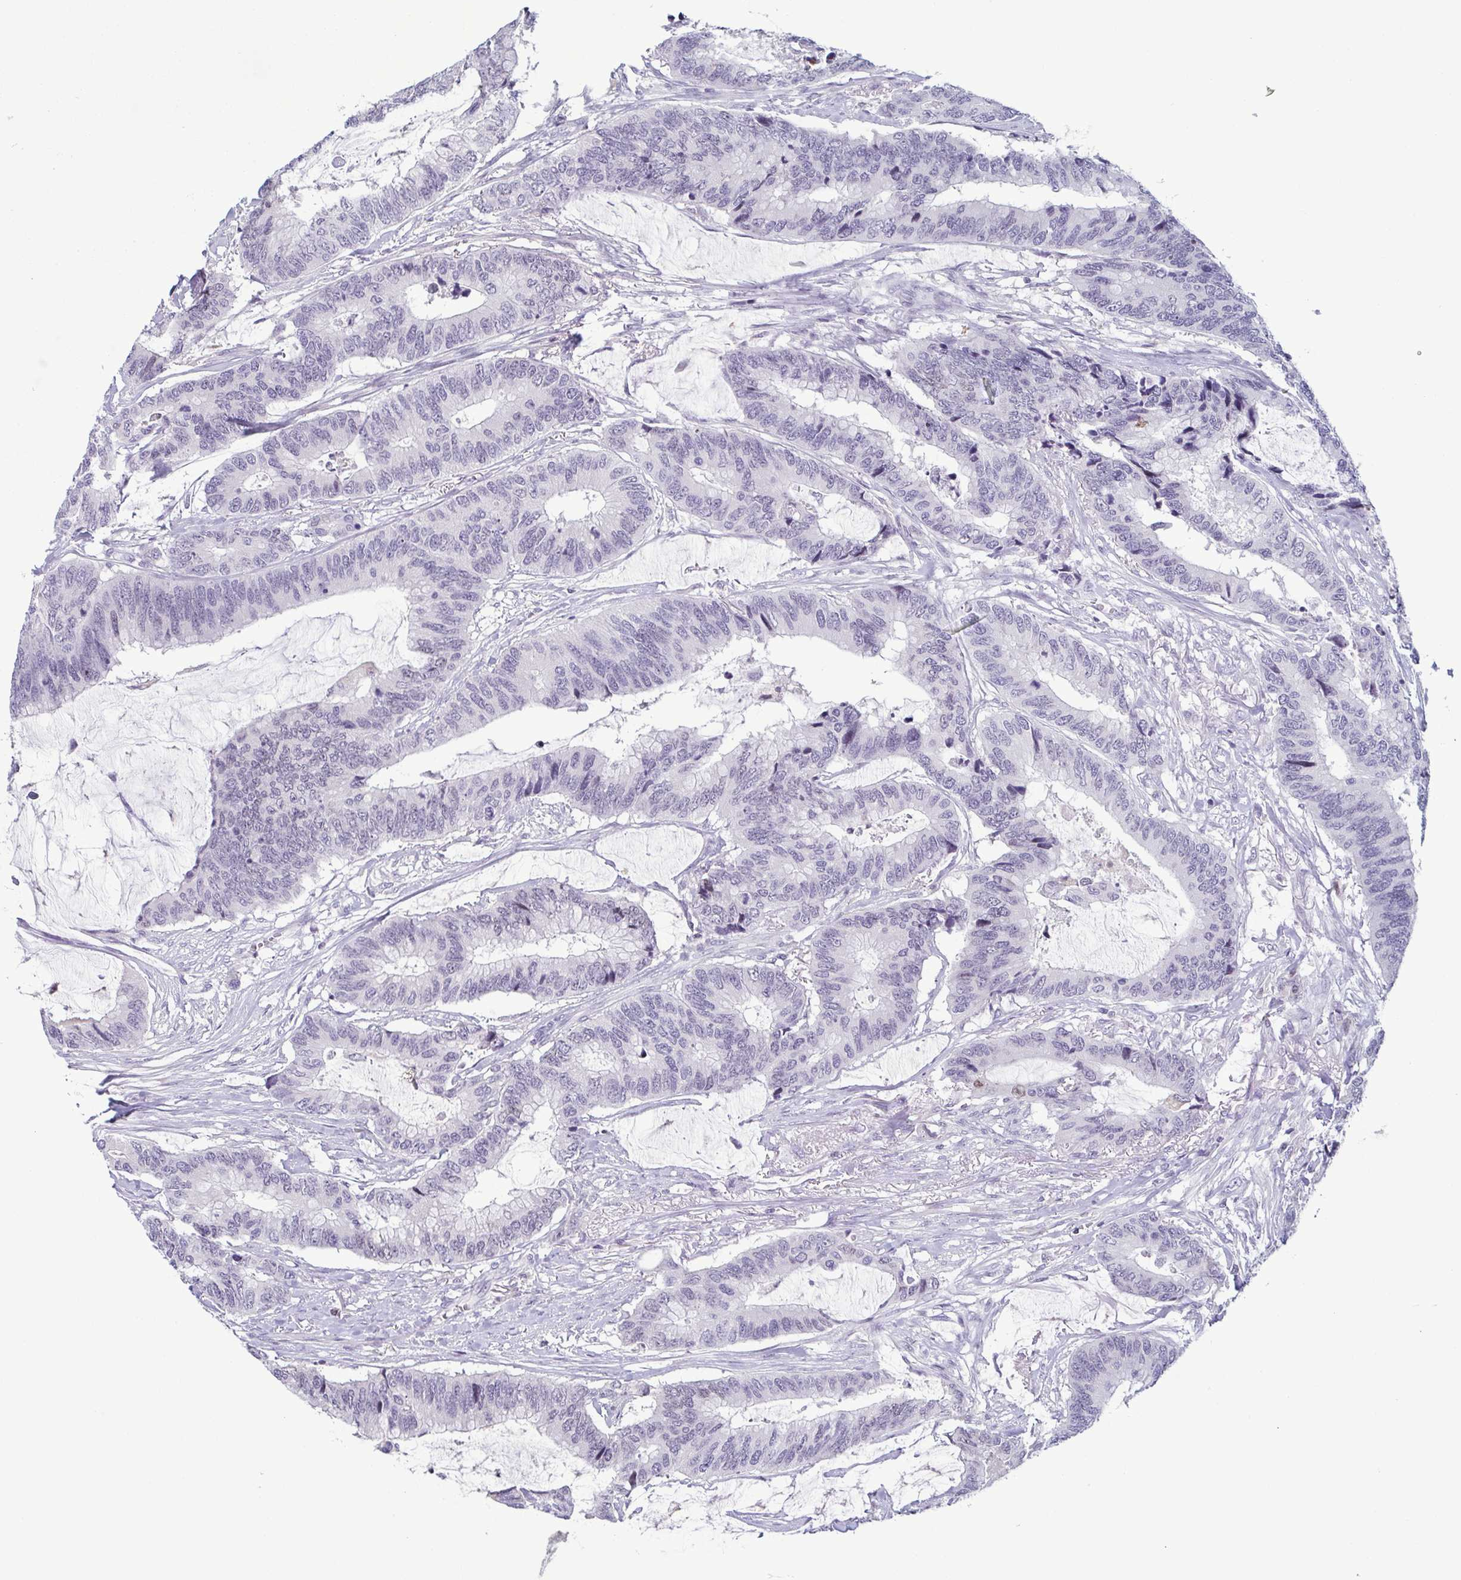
{"staining": {"intensity": "negative", "quantity": "none", "location": "none"}, "tissue": "colorectal cancer", "cell_type": "Tumor cells", "image_type": "cancer", "snomed": [{"axis": "morphology", "description": "Adenocarcinoma, NOS"}, {"axis": "topography", "description": "Rectum"}], "caption": "High magnification brightfield microscopy of colorectal adenocarcinoma stained with DAB (3,3'-diaminobenzidine) (brown) and counterstained with hematoxylin (blue): tumor cells show no significant expression. (DAB (3,3'-diaminobenzidine) immunohistochemistry (IHC) visualized using brightfield microscopy, high magnification).", "gene": "IRF1", "patient": {"sex": "female", "age": 59}}